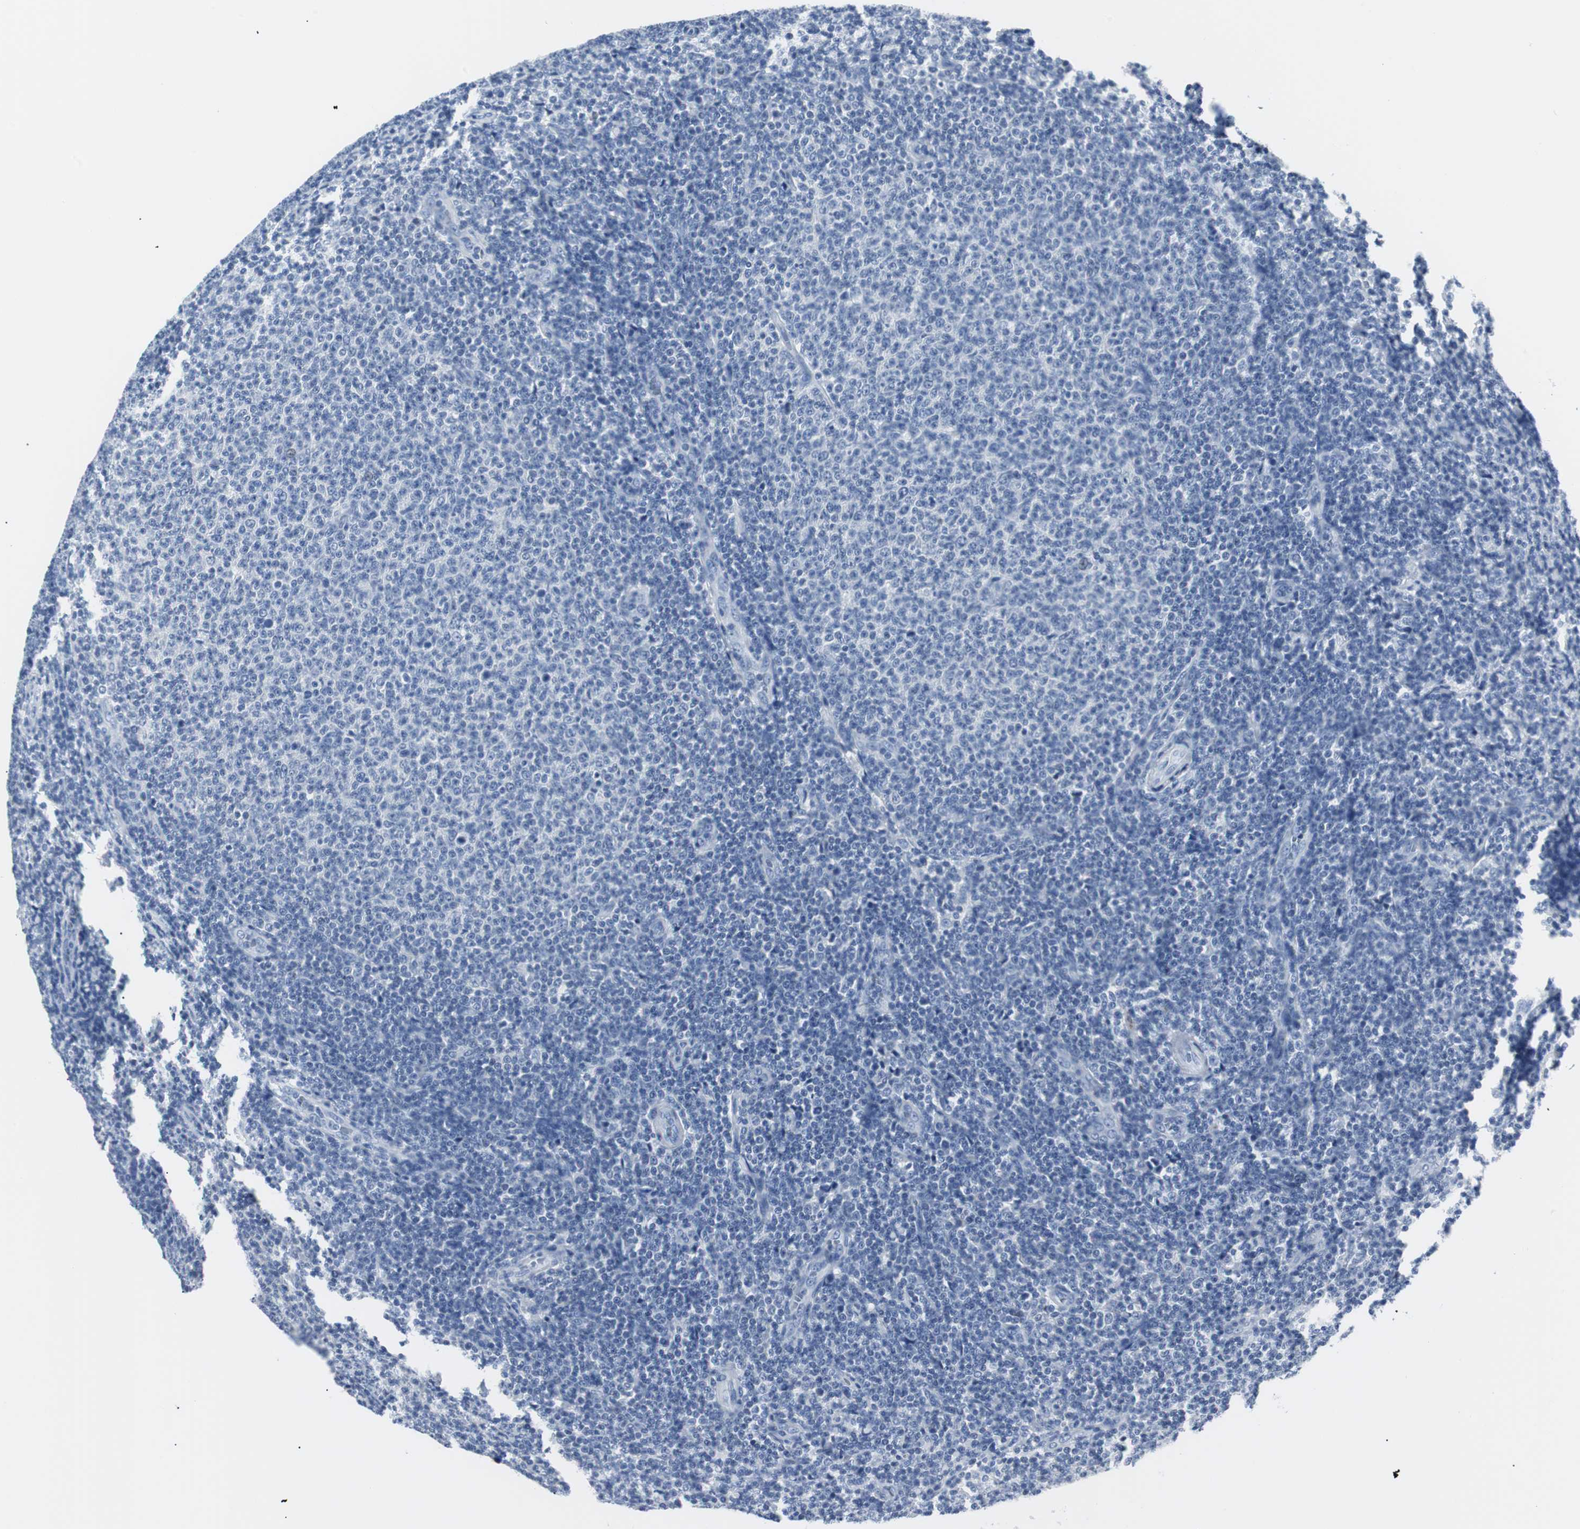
{"staining": {"intensity": "negative", "quantity": "none", "location": "none"}, "tissue": "lymphoma", "cell_type": "Tumor cells", "image_type": "cancer", "snomed": [{"axis": "morphology", "description": "Malignant lymphoma, non-Hodgkin's type, Low grade"}, {"axis": "topography", "description": "Lymph node"}], "caption": "Malignant lymphoma, non-Hodgkin's type (low-grade) was stained to show a protein in brown. There is no significant expression in tumor cells.", "gene": "GAP43", "patient": {"sex": "male", "age": 66}}